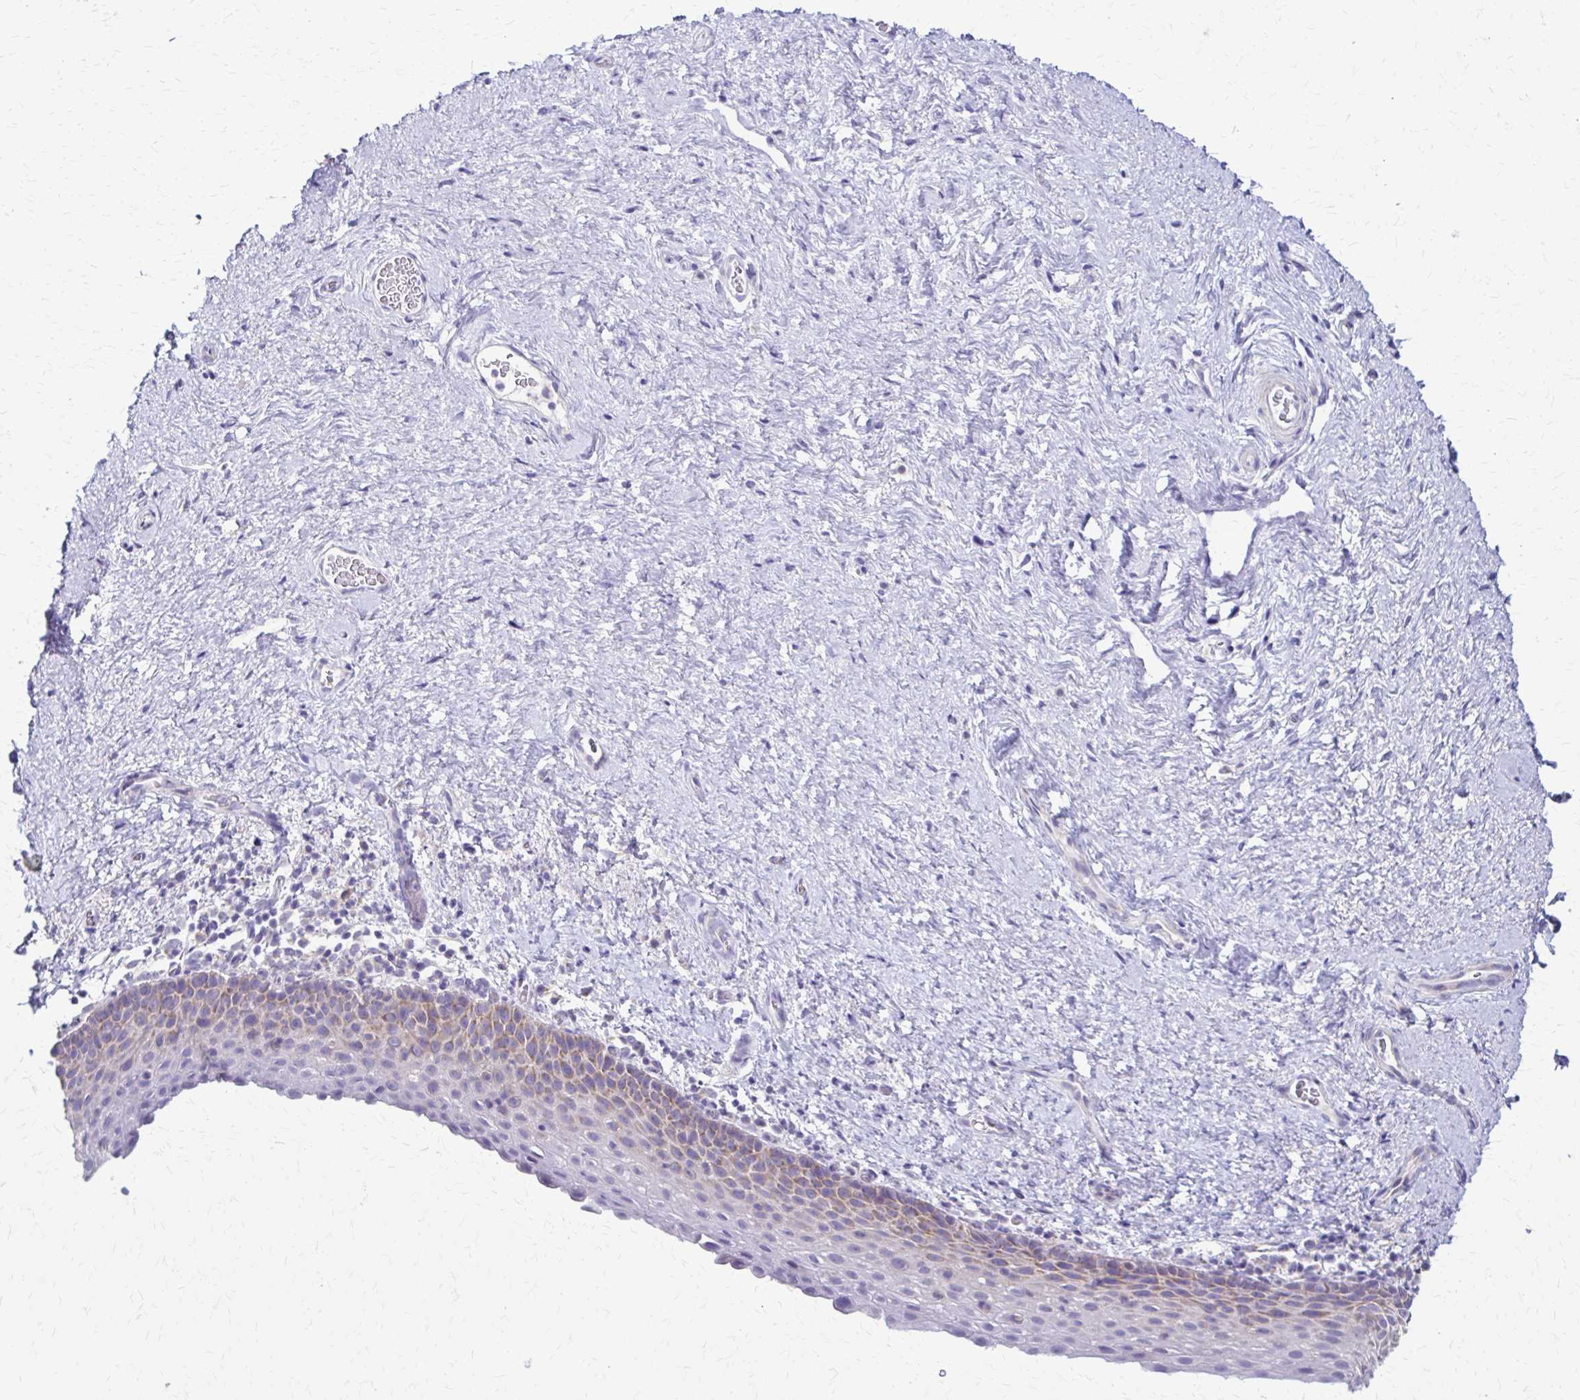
{"staining": {"intensity": "weak", "quantity": "25%-75%", "location": "cytoplasmic/membranous"}, "tissue": "vagina", "cell_type": "Squamous epithelial cells", "image_type": "normal", "snomed": [{"axis": "morphology", "description": "Normal tissue, NOS"}, {"axis": "topography", "description": "Vagina"}], "caption": "Weak cytoplasmic/membranous expression is present in about 25%-75% of squamous epithelial cells in unremarkable vagina. Using DAB (3,3'-diaminobenzidine) (brown) and hematoxylin (blue) stains, captured at high magnification using brightfield microscopy.", "gene": "SAMD13", "patient": {"sex": "female", "age": 61}}